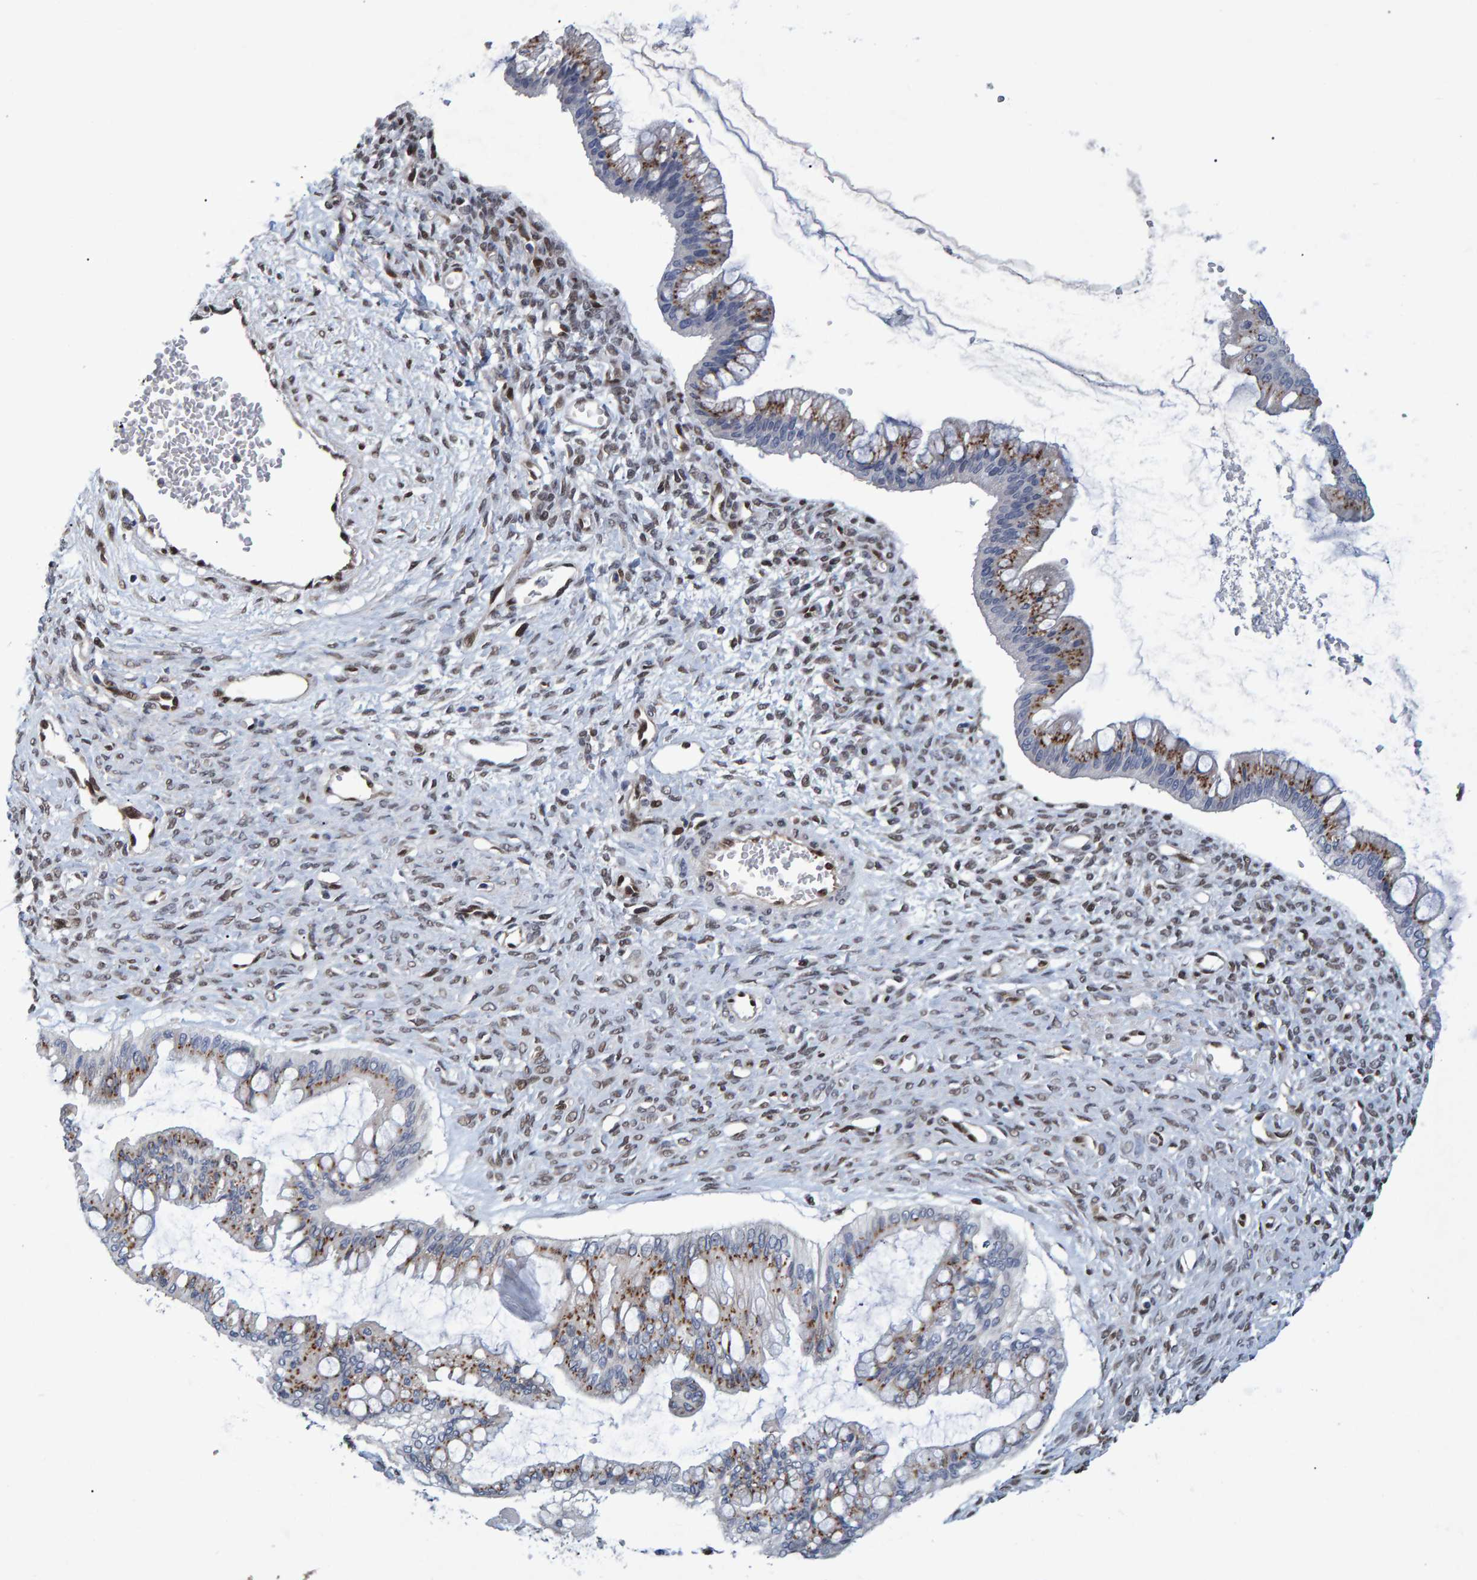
{"staining": {"intensity": "moderate", "quantity": ">75%", "location": "cytoplasmic/membranous"}, "tissue": "ovarian cancer", "cell_type": "Tumor cells", "image_type": "cancer", "snomed": [{"axis": "morphology", "description": "Cystadenocarcinoma, mucinous, NOS"}, {"axis": "topography", "description": "Ovary"}], "caption": "This photomicrograph demonstrates ovarian cancer (mucinous cystadenocarcinoma) stained with immunohistochemistry to label a protein in brown. The cytoplasmic/membranous of tumor cells show moderate positivity for the protein. Nuclei are counter-stained blue.", "gene": "QKI", "patient": {"sex": "female", "age": 73}}